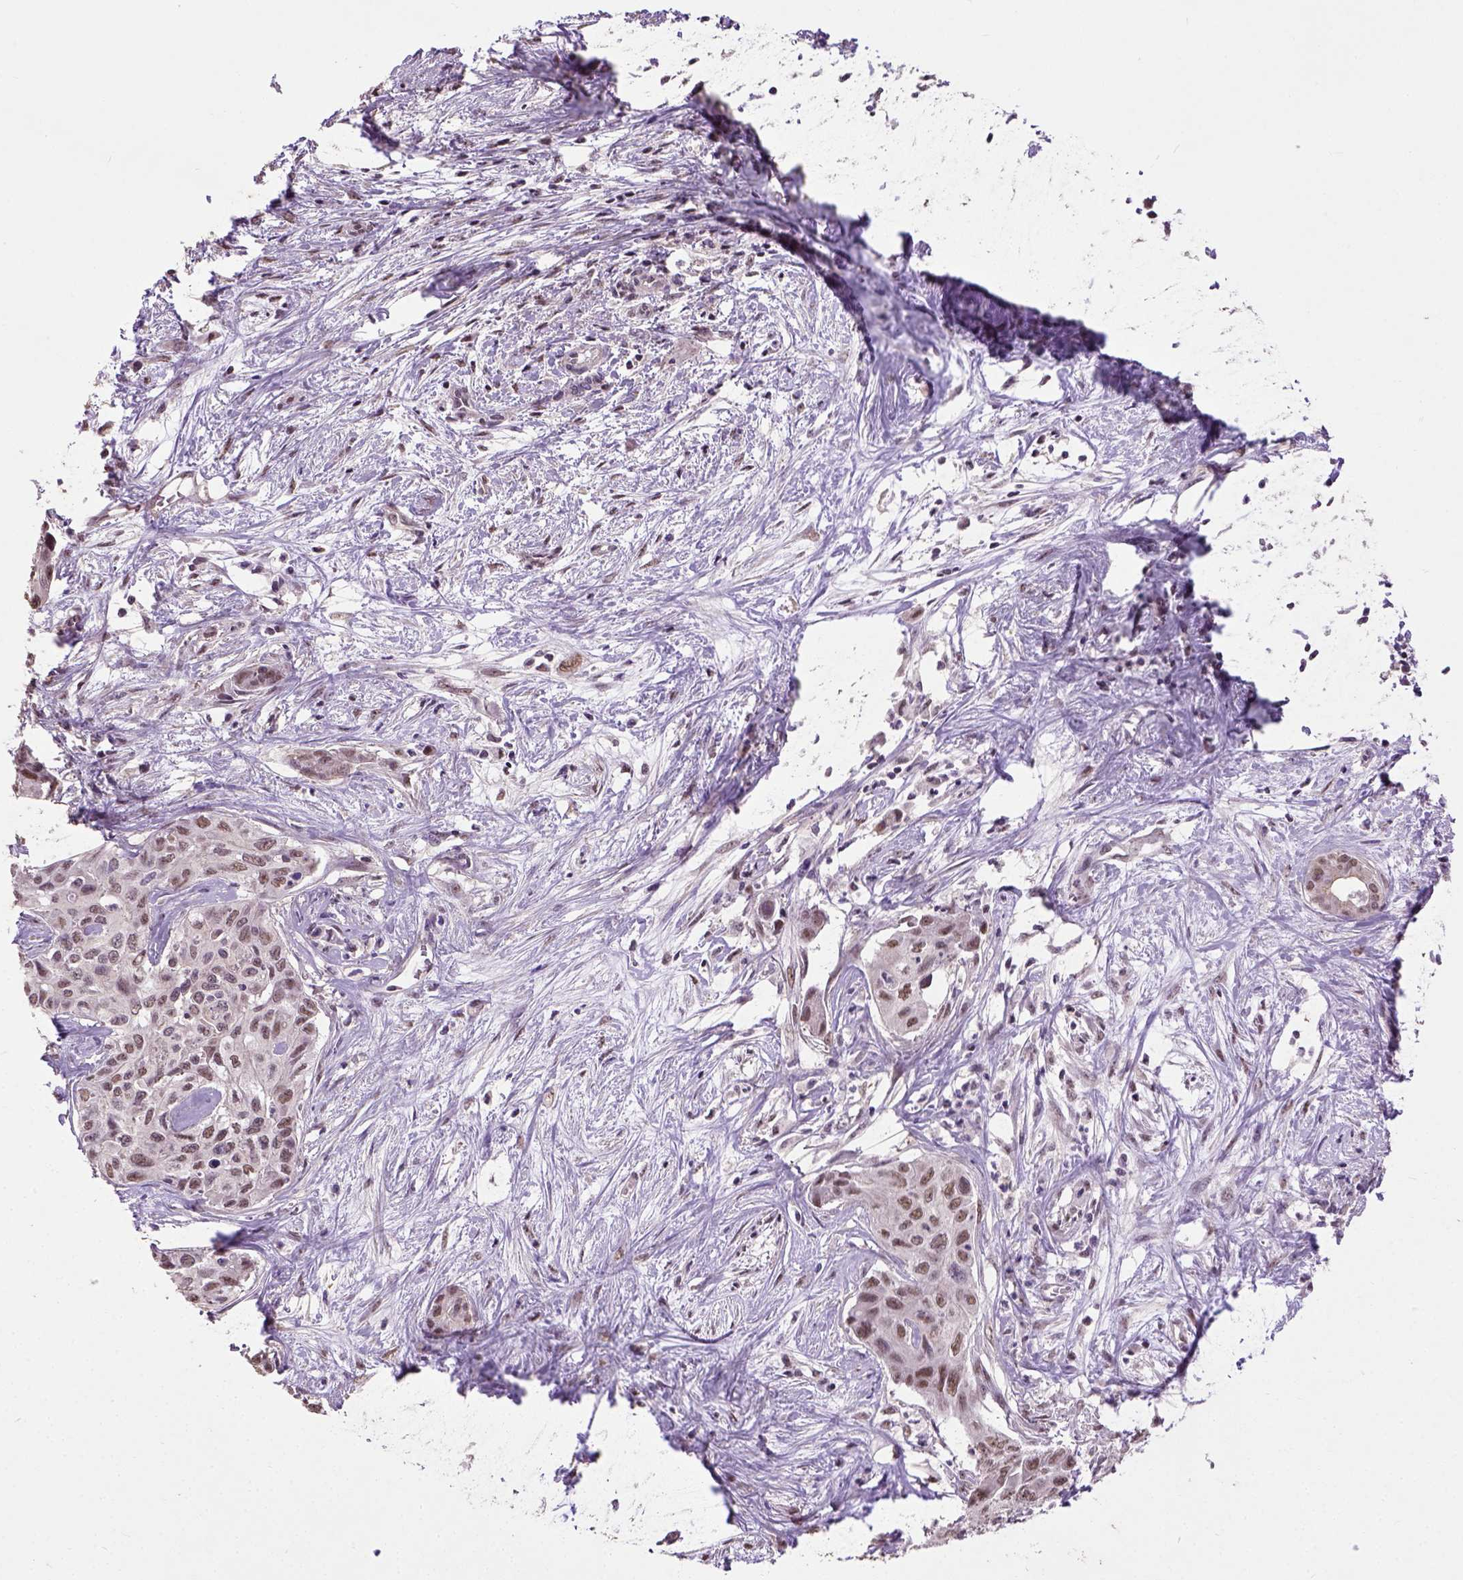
{"staining": {"intensity": "moderate", "quantity": ">75%", "location": "nuclear"}, "tissue": "liver cancer", "cell_type": "Tumor cells", "image_type": "cancer", "snomed": [{"axis": "morphology", "description": "Cholangiocarcinoma"}, {"axis": "topography", "description": "Liver"}], "caption": "Protein analysis of liver cancer (cholangiocarcinoma) tissue exhibits moderate nuclear staining in approximately >75% of tumor cells.", "gene": "UBA3", "patient": {"sex": "female", "age": 65}}